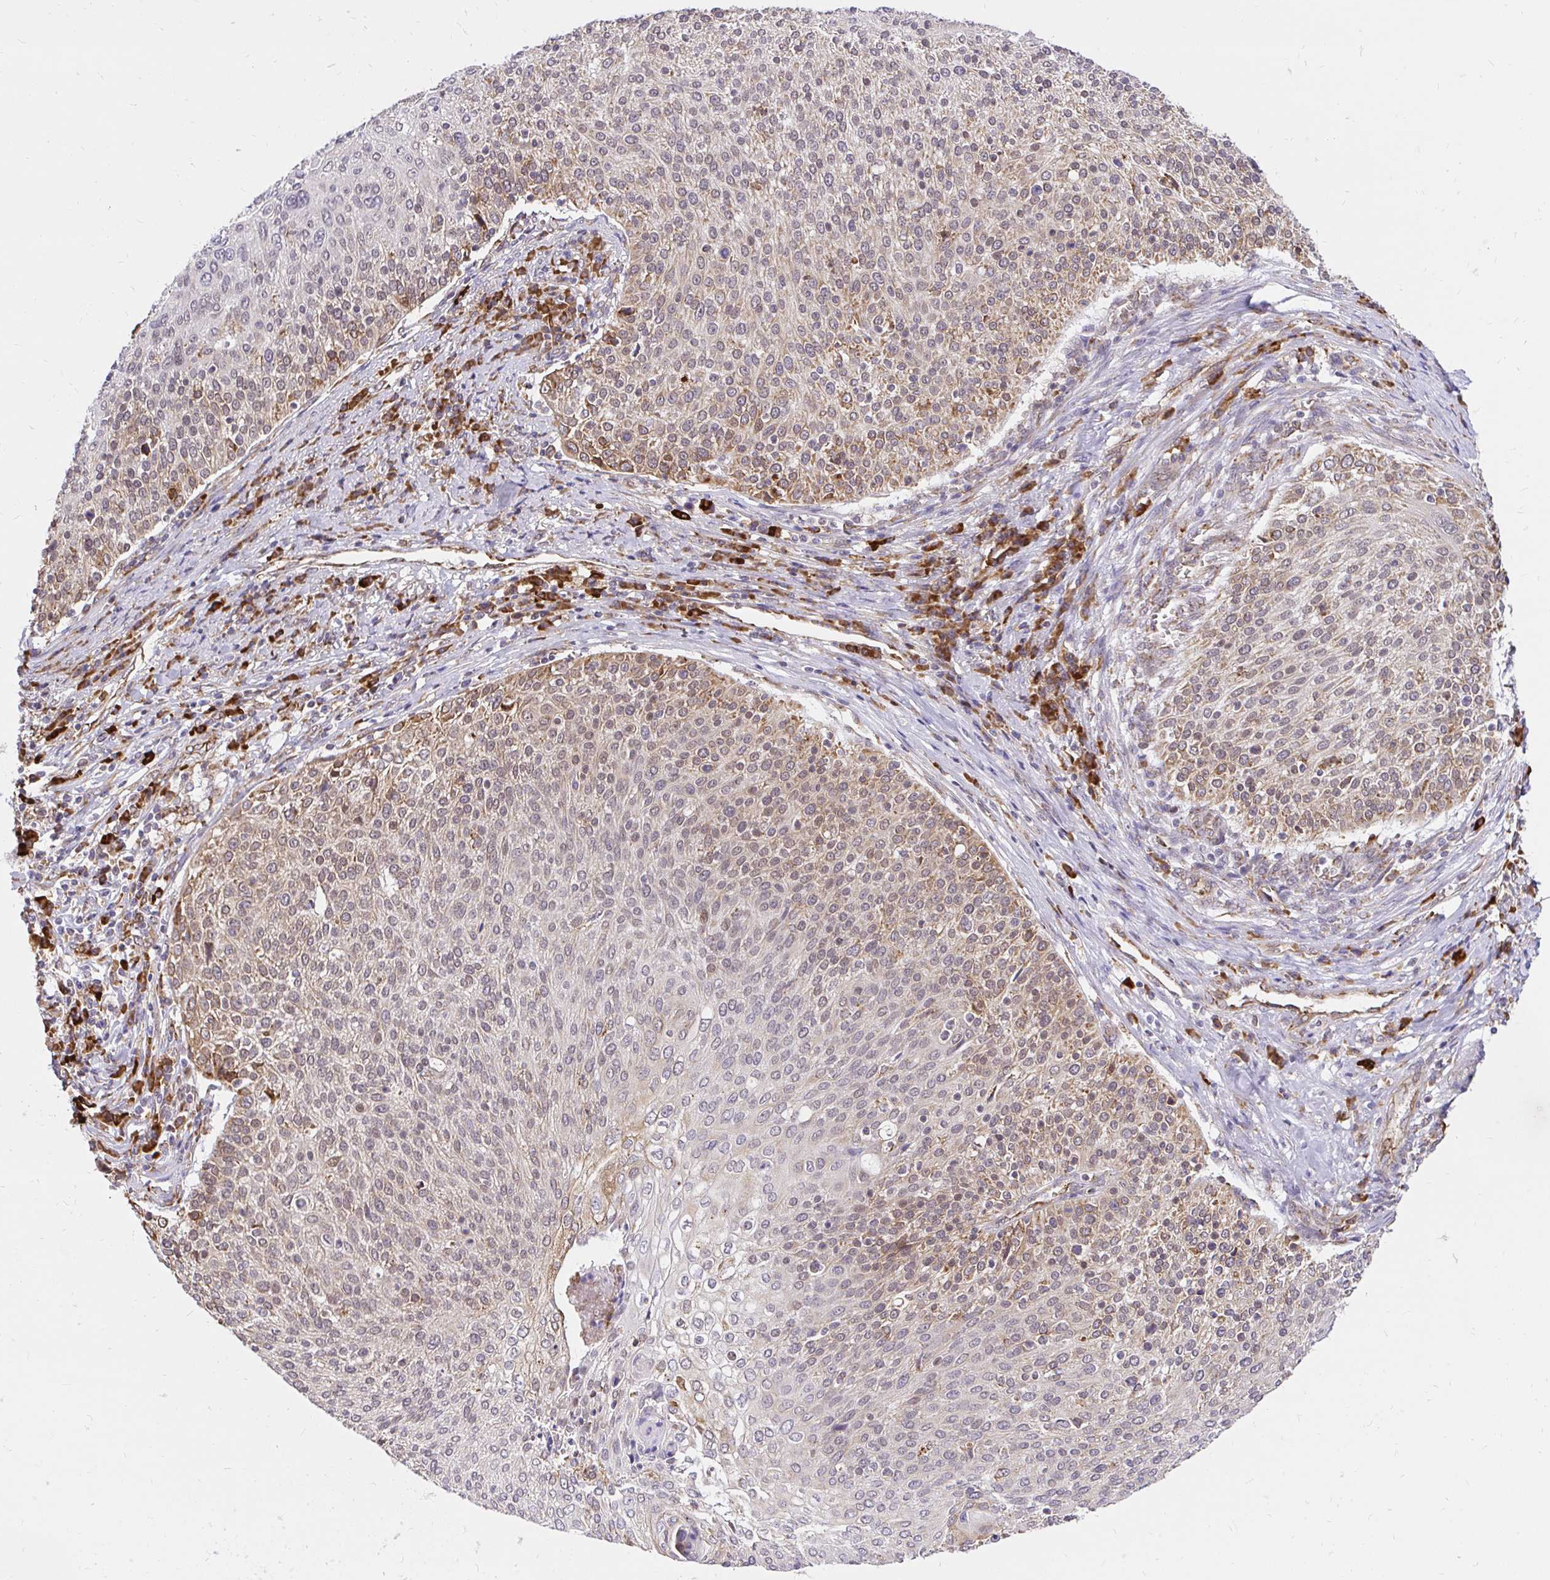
{"staining": {"intensity": "moderate", "quantity": "25%-75%", "location": "cytoplasmic/membranous"}, "tissue": "cervical cancer", "cell_type": "Tumor cells", "image_type": "cancer", "snomed": [{"axis": "morphology", "description": "Squamous cell carcinoma, NOS"}, {"axis": "topography", "description": "Cervix"}], "caption": "A brown stain highlights moderate cytoplasmic/membranous positivity of a protein in cervical squamous cell carcinoma tumor cells.", "gene": "NAALAD2", "patient": {"sex": "female", "age": 31}}